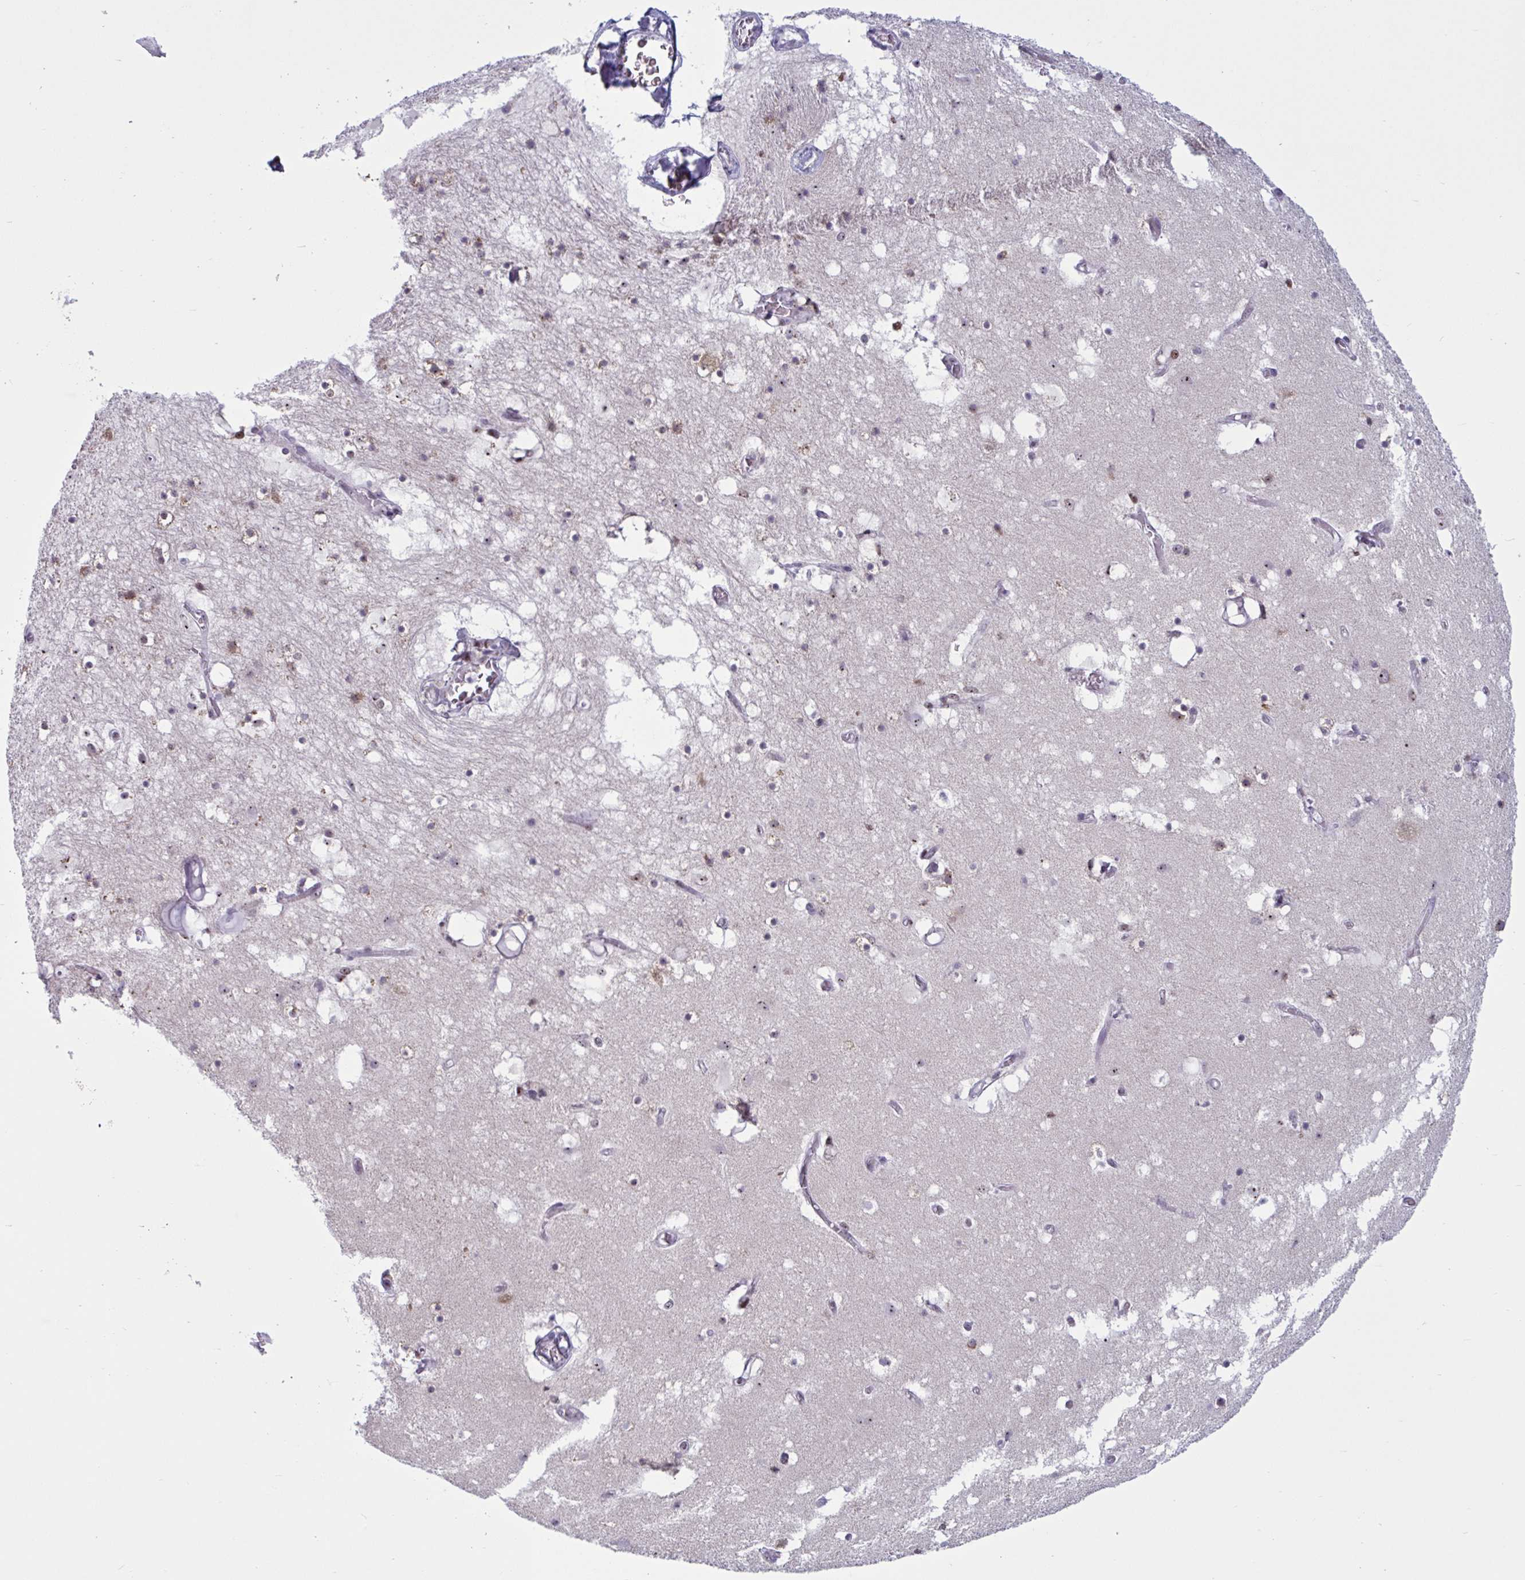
{"staining": {"intensity": "moderate", "quantity": "25%-75%", "location": "cytoplasmic/membranous,nuclear"}, "tissue": "hippocampus", "cell_type": "Glial cells", "image_type": "normal", "snomed": [{"axis": "morphology", "description": "Normal tissue, NOS"}, {"axis": "topography", "description": "Hippocampus"}], "caption": "Moderate cytoplasmic/membranous,nuclear positivity is identified in approximately 25%-75% of glial cells in benign hippocampus. (DAB IHC with brightfield microscopy, high magnification).", "gene": "TGM6", "patient": {"sex": "female", "age": 52}}